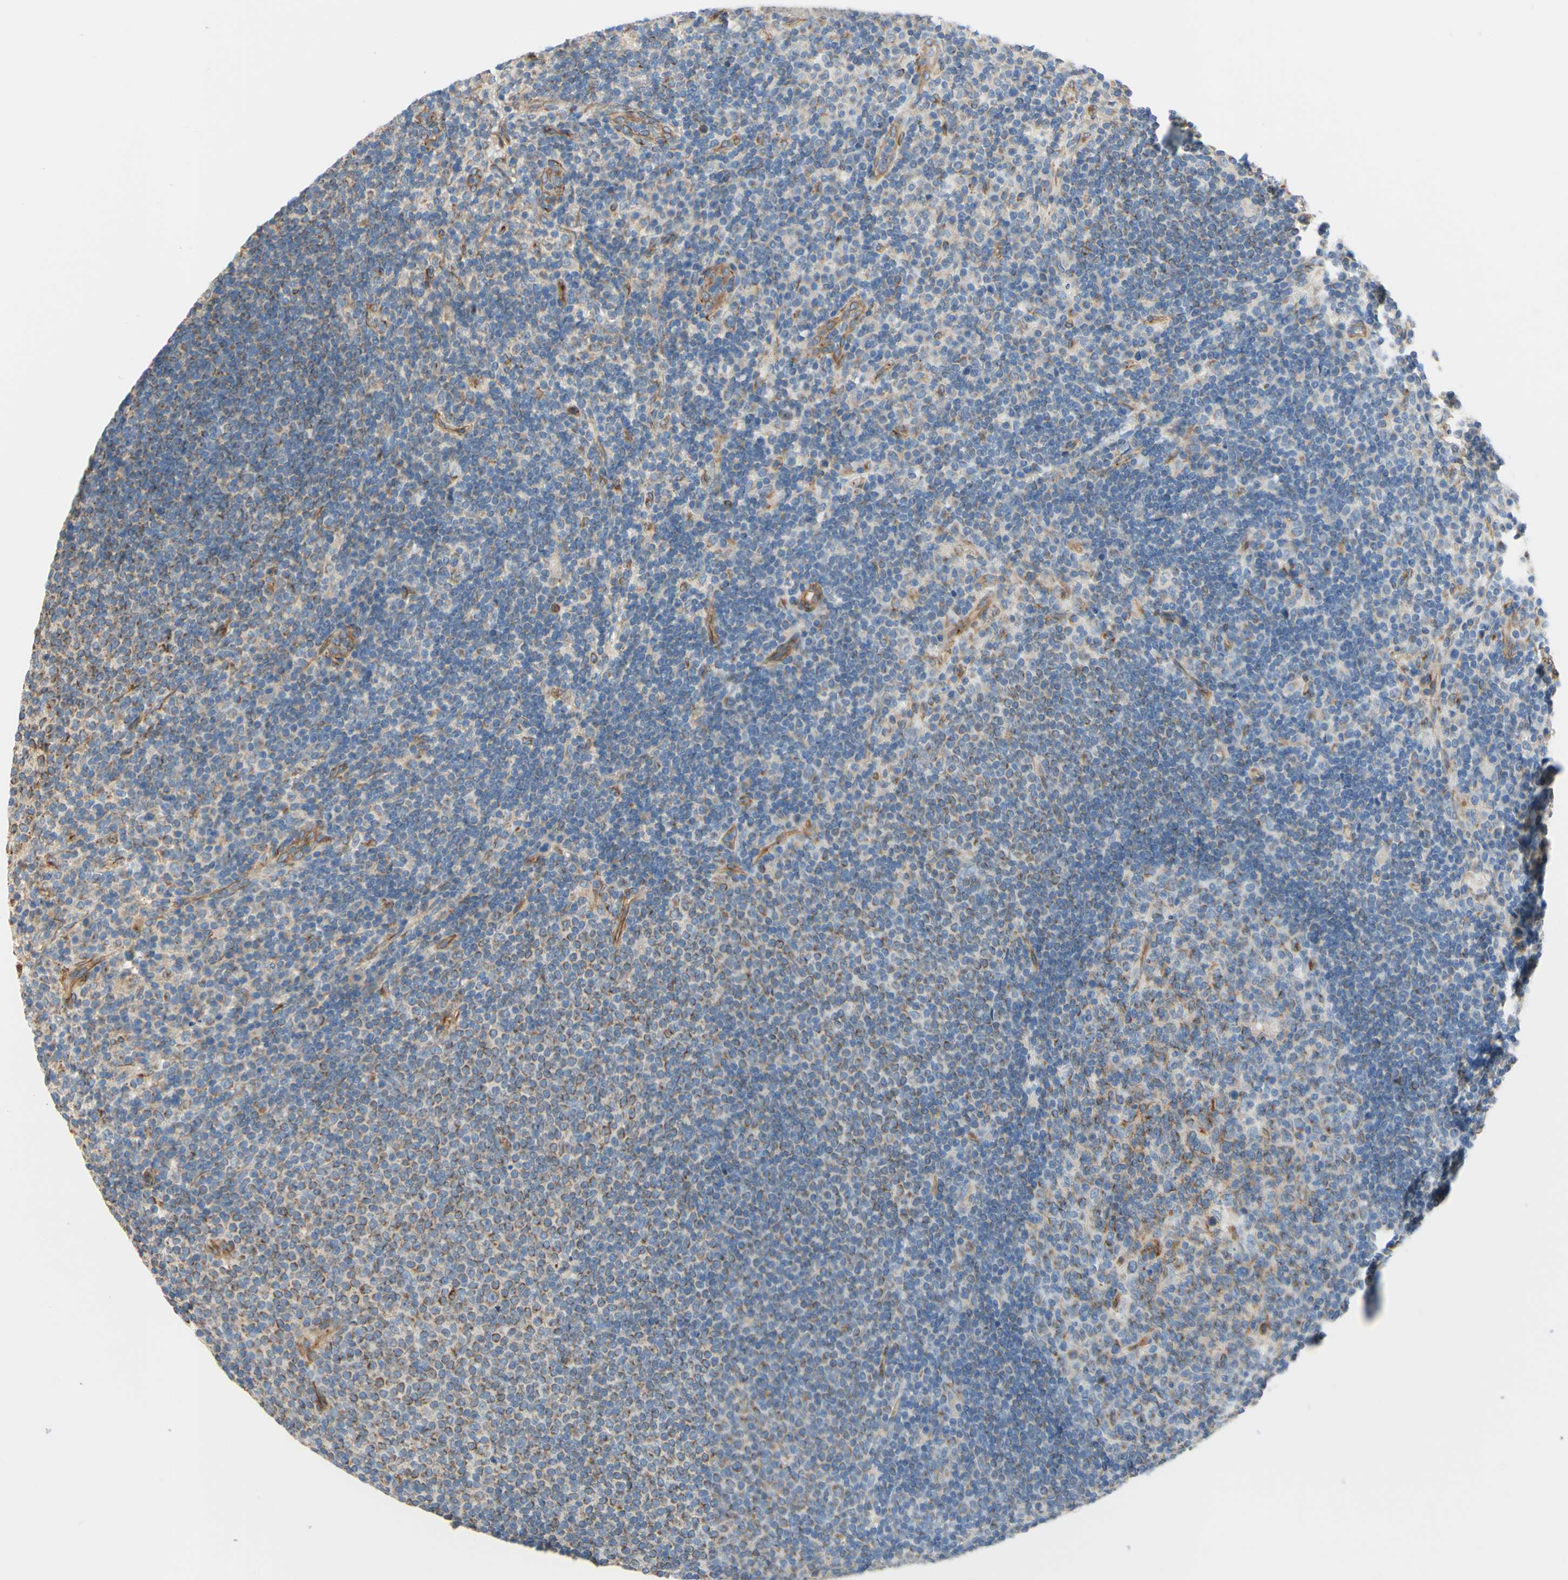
{"staining": {"intensity": "weak", "quantity": "25%-75%", "location": "cytoplasmic/membranous"}, "tissue": "lymph node", "cell_type": "Germinal center cells", "image_type": "normal", "snomed": [{"axis": "morphology", "description": "Normal tissue, NOS"}, {"axis": "topography", "description": "Lymph node"}], "caption": "Protein expression analysis of normal lymph node reveals weak cytoplasmic/membranous expression in approximately 25%-75% of germinal center cells.", "gene": "ENDOD1", "patient": {"sex": "female", "age": 53}}